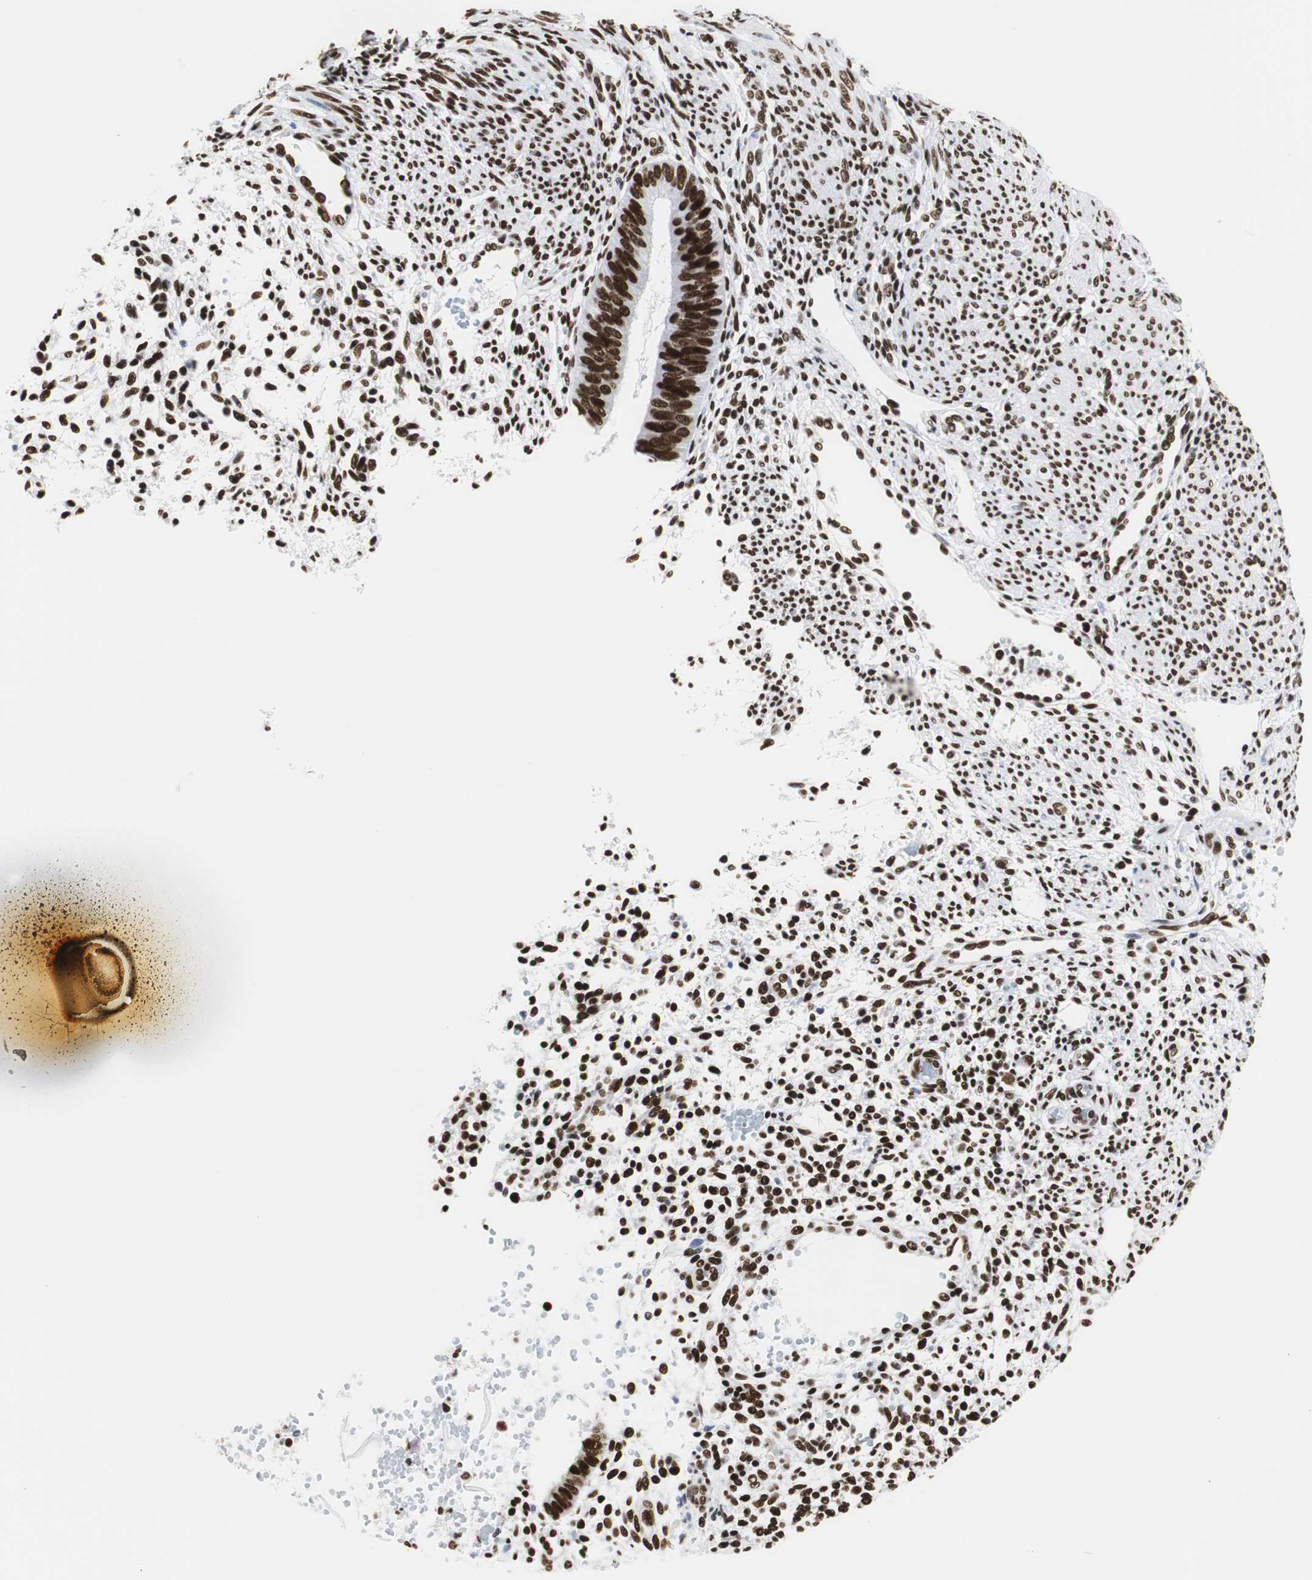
{"staining": {"intensity": "strong", "quantity": ">75%", "location": "nuclear"}, "tissue": "endometrium", "cell_type": "Cells in endometrial stroma", "image_type": "normal", "snomed": [{"axis": "morphology", "description": "Normal tissue, NOS"}, {"axis": "topography", "description": "Endometrium"}], "caption": "Normal endometrium exhibits strong nuclear staining in about >75% of cells in endometrial stroma, visualized by immunohistochemistry.", "gene": "HNRNPH2", "patient": {"sex": "female", "age": 35}}